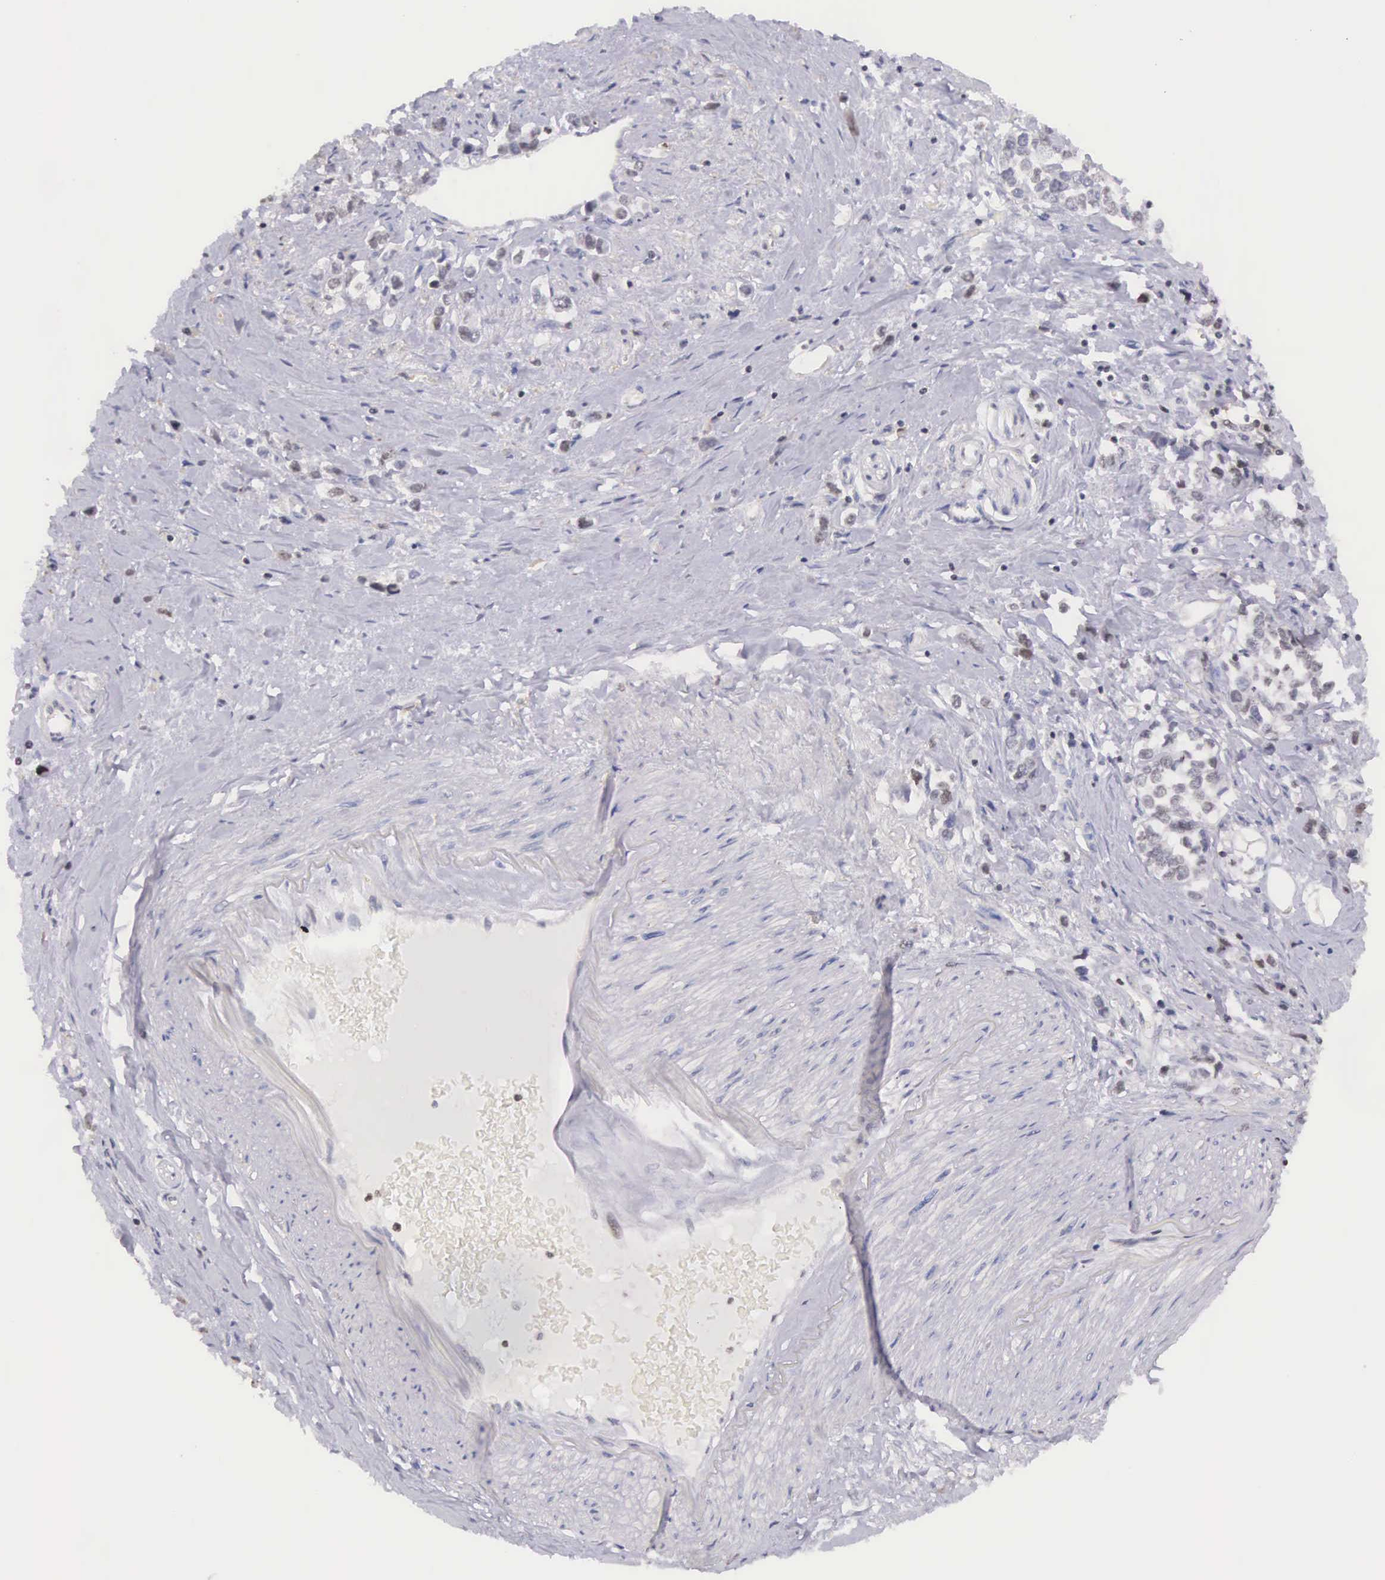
{"staining": {"intensity": "weak", "quantity": "<25%", "location": "nuclear"}, "tissue": "stomach cancer", "cell_type": "Tumor cells", "image_type": "cancer", "snomed": [{"axis": "morphology", "description": "Adenocarcinoma, NOS"}, {"axis": "topography", "description": "Stomach, upper"}], "caption": "Tumor cells are negative for brown protein staining in adenocarcinoma (stomach).", "gene": "VRK1", "patient": {"sex": "male", "age": 76}}